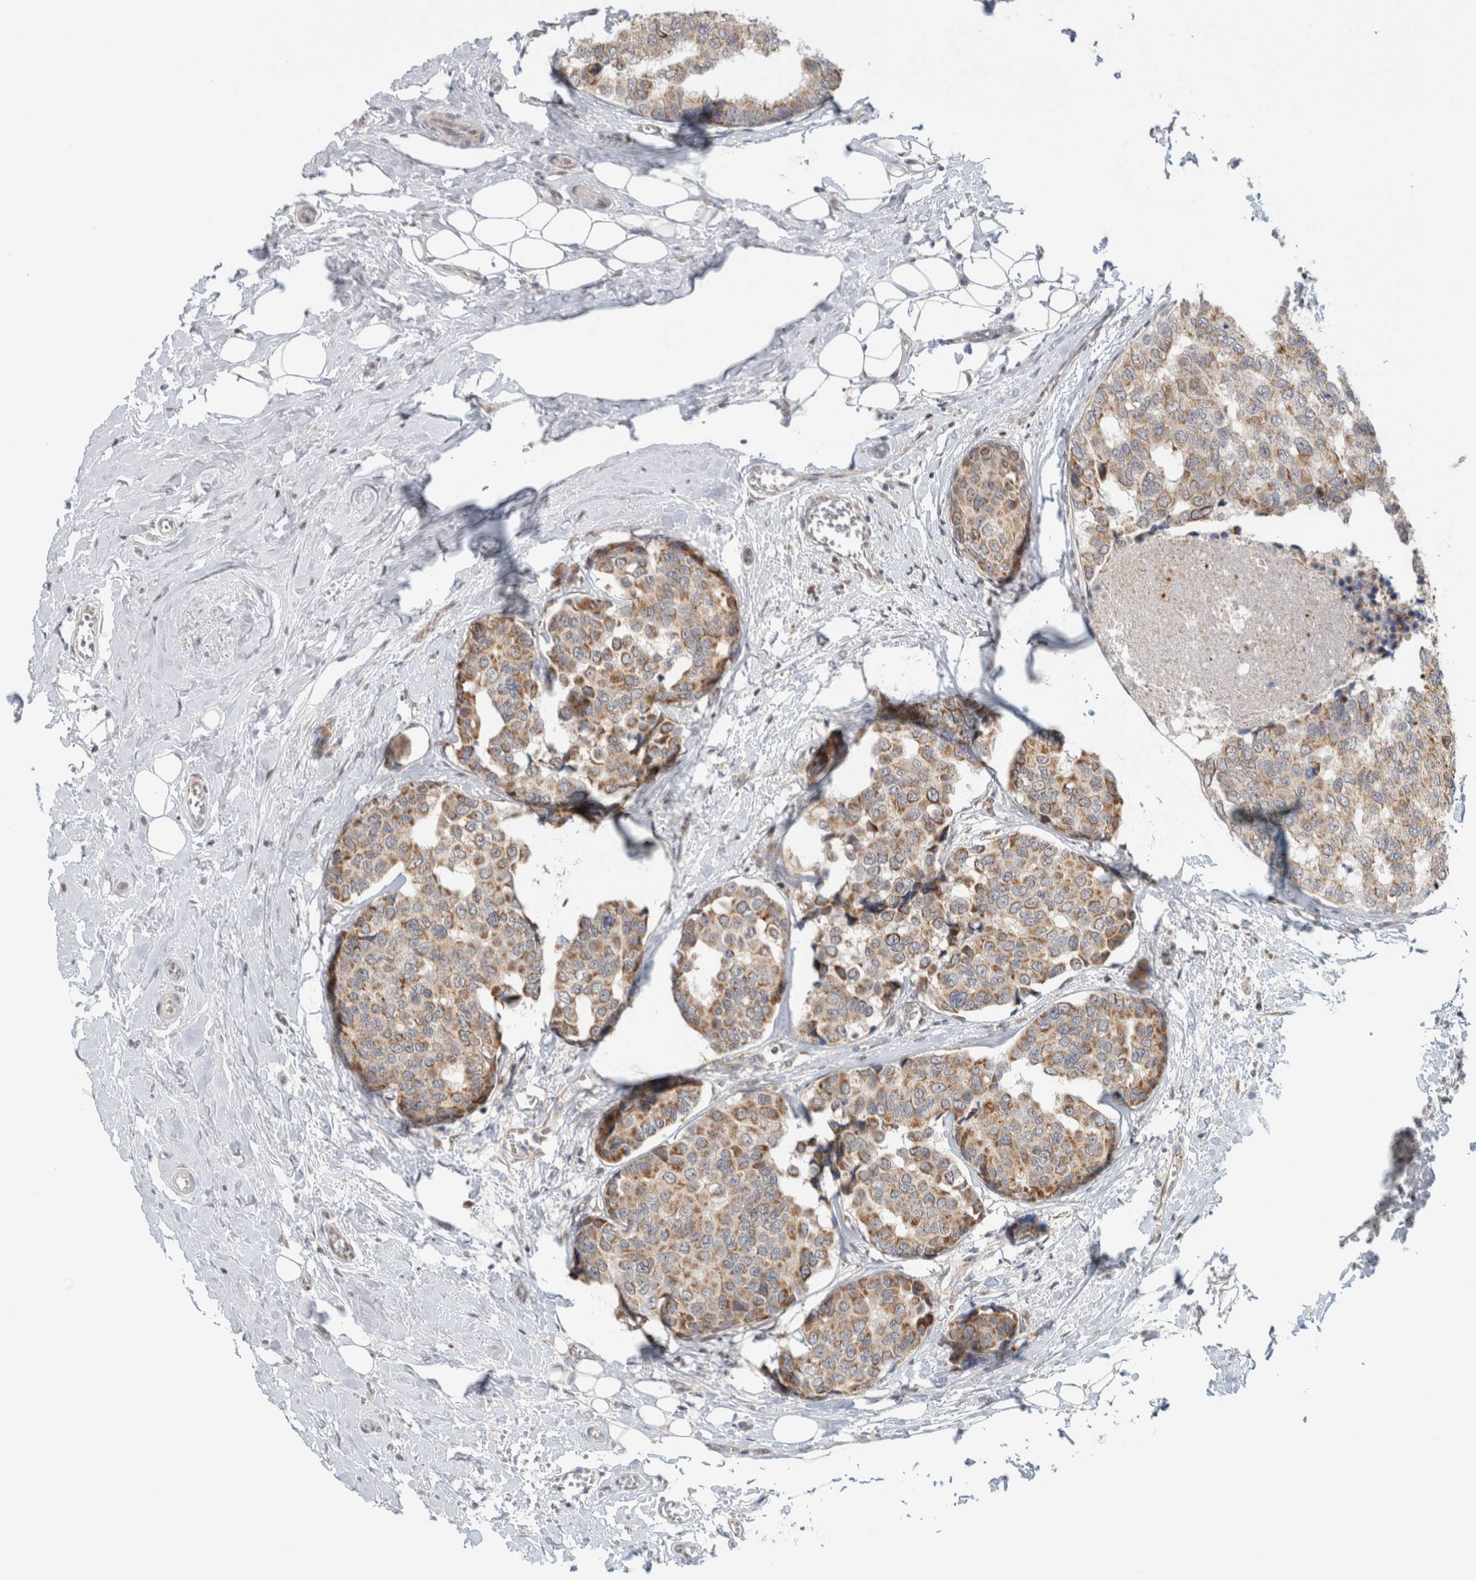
{"staining": {"intensity": "moderate", "quantity": ">75%", "location": "cytoplasmic/membranous"}, "tissue": "breast cancer", "cell_type": "Tumor cells", "image_type": "cancer", "snomed": [{"axis": "morphology", "description": "Normal tissue, NOS"}, {"axis": "morphology", "description": "Duct carcinoma"}, {"axis": "topography", "description": "Breast"}], "caption": "Tumor cells show medium levels of moderate cytoplasmic/membranous expression in about >75% of cells in human invasive ductal carcinoma (breast).", "gene": "CMC2", "patient": {"sex": "female", "age": 43}}